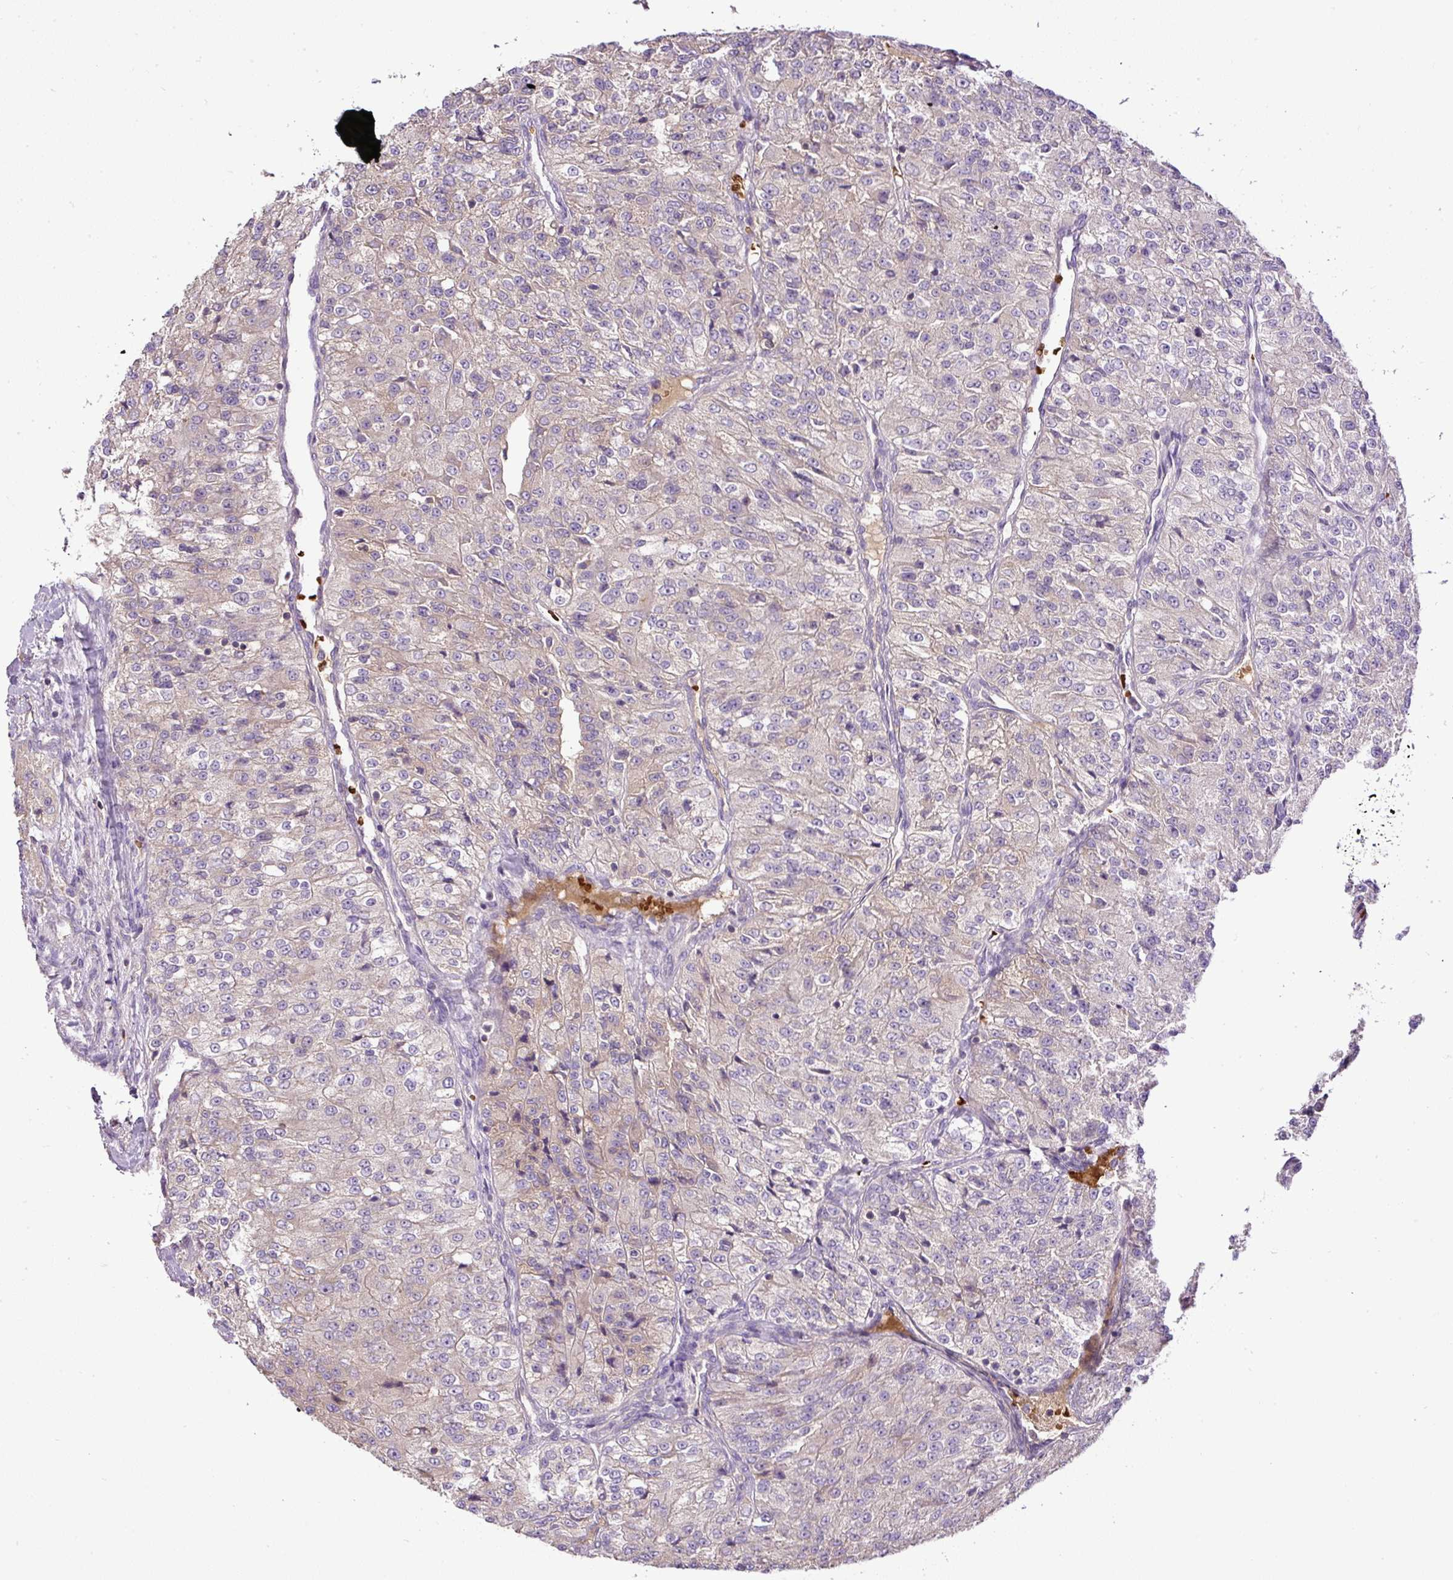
{"staining": {"intensity": "weak", "quantity": "<25%", "location": "cytoplasmic/membranous"}, "tissue": "renal cancer", "cell_type": "Tumor cells", "image_type": "cancer", "snomed": [{"axis": "morphology", "description": "Adenocarcinoma, NOS"}, {"axis": "topography", "description": "Kidney"}], "caption": "Tumor cells are negative for protein expression in human renal cancer (adenocarcinoma).", "gene": "CXCL13", "patient": {"sex": "female", "age": 63}}